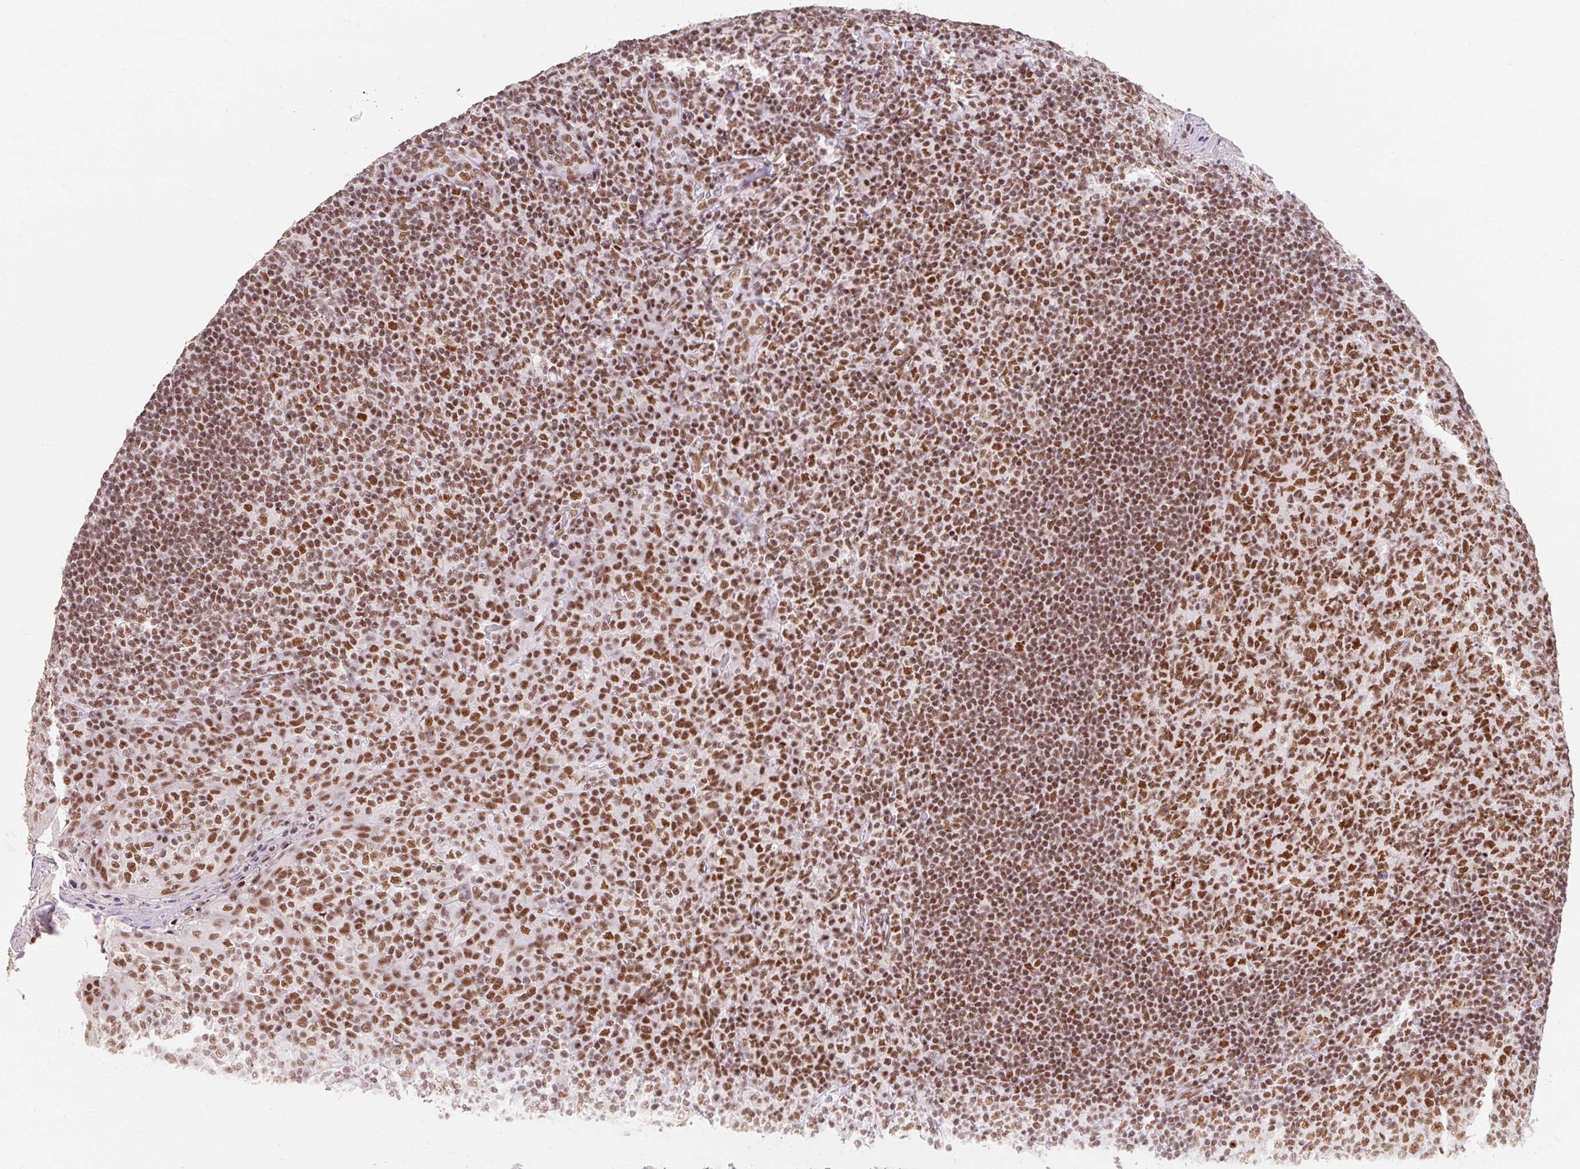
{"staining": {"intensity": "moderate", "quantity": ">75%", "location": "nuclear"}, "tissue": "tonsil", "cell_type": "Germinal center cells", "image_type": "normal", "snomed": [{"axis": "morphology", "description": "Normal tissue, NOS"}, {"axis": "topography", "description": "Tonsil"}], "caption": "Normal tonsil shows moderate nuclear staining in about >75% of germinal center cells (DAB (3,3'-diaminobenzidine) IHC, brown staining for protein, blue staining for nuclei)..", "gene": "SRSF10", "patient": {"sex": "female", "age": 10}}